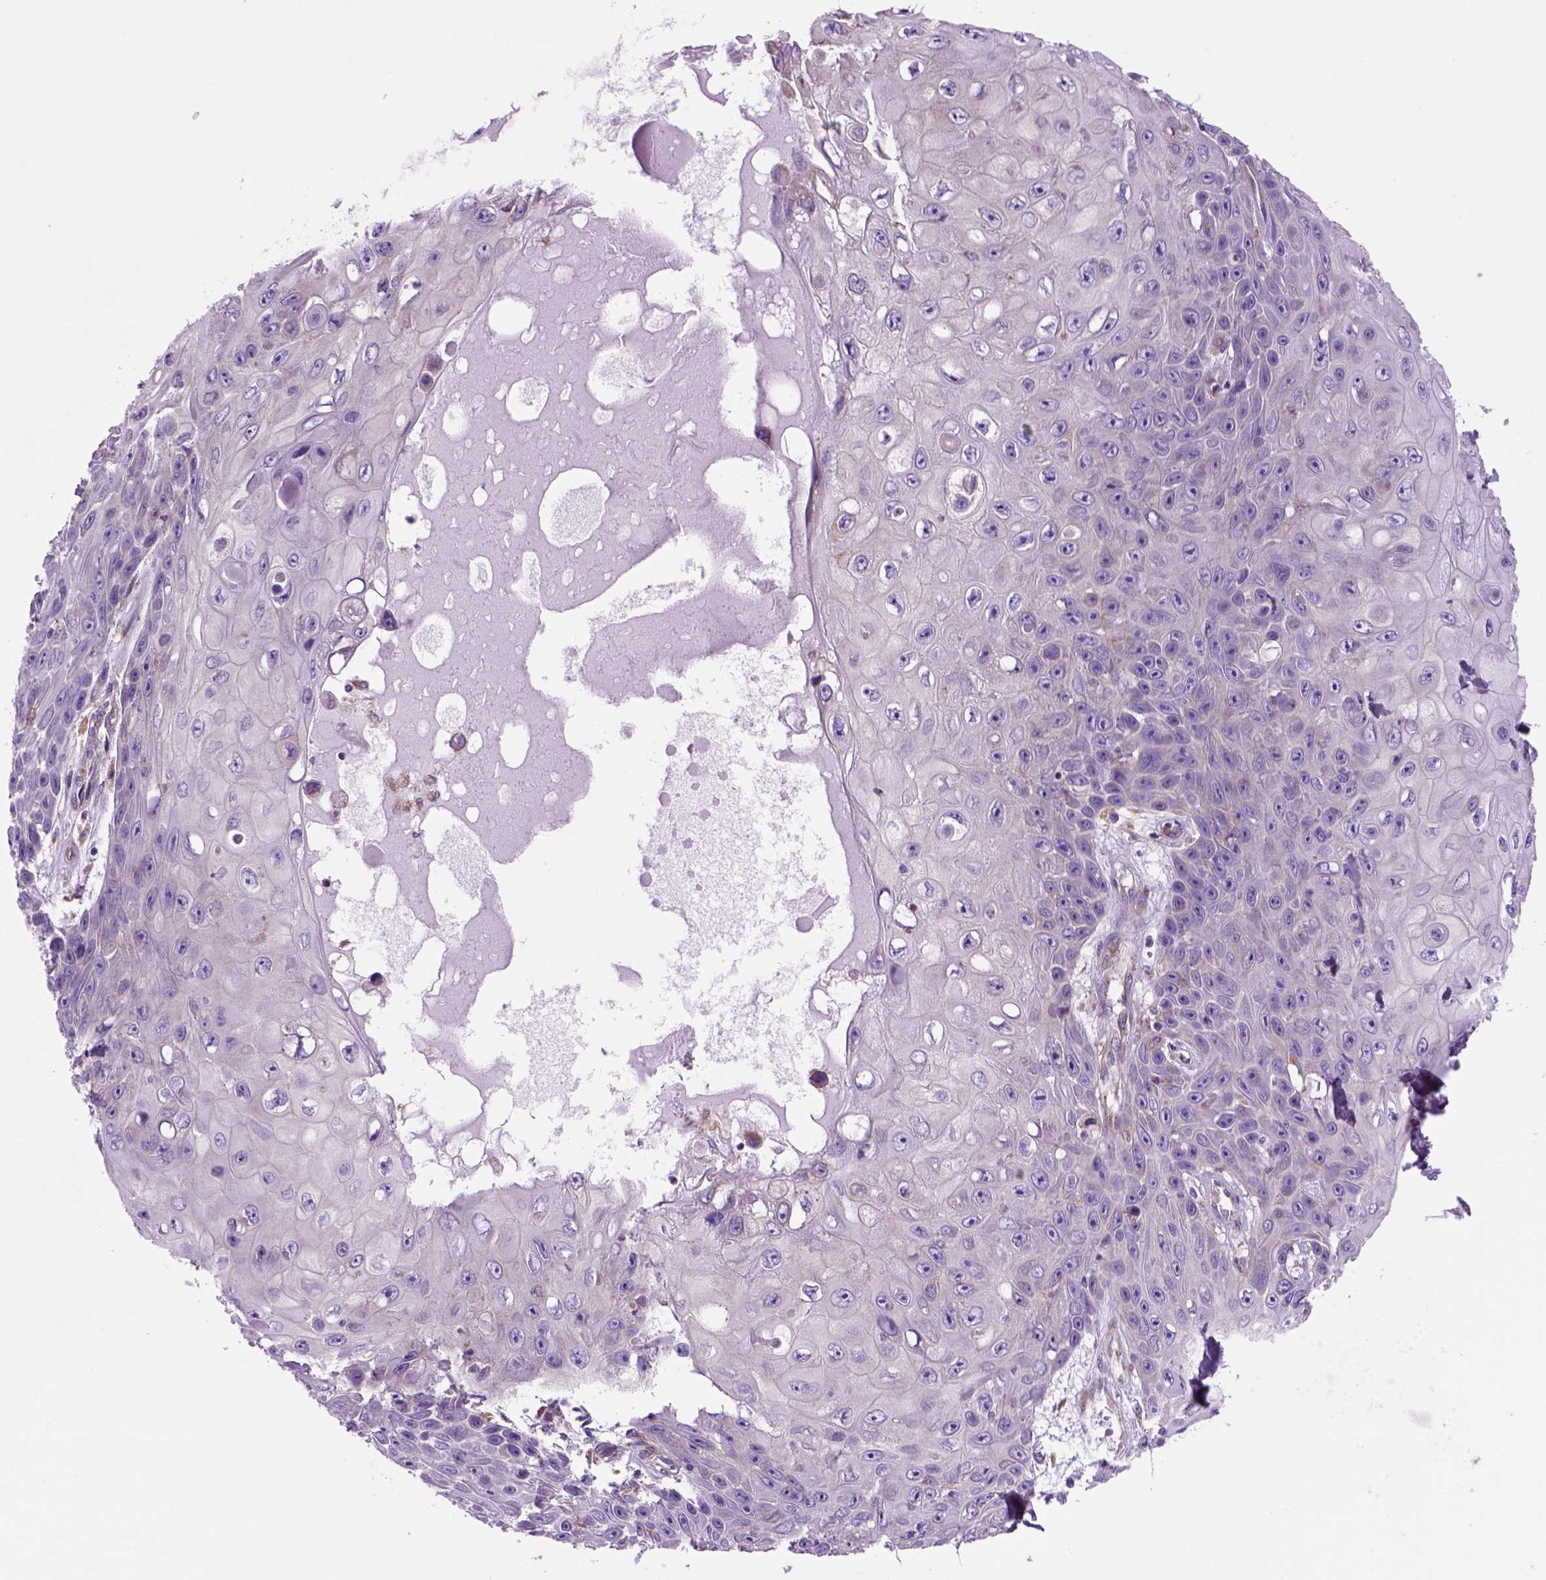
{"staining": {"intensity": "negative", "quantity": "none", "location": "none"}, "tissue": "skin cancer", "cell_type": "Tumor cells", "image_type": "cancer", "snomed": [{"axis": "morphology", "description": "Squamous cell carcinoma, NOS"}, {"axis": "topography", "description": "Skin"}], "caption": "An image of skin squamous cell carcinoma stained for a protein displays no brown staining in tumor cells. (IHC, brightfield microscopy, high magnification).", "gene": "PIAS3", "patient": {"sex": "male", "age": 82}}